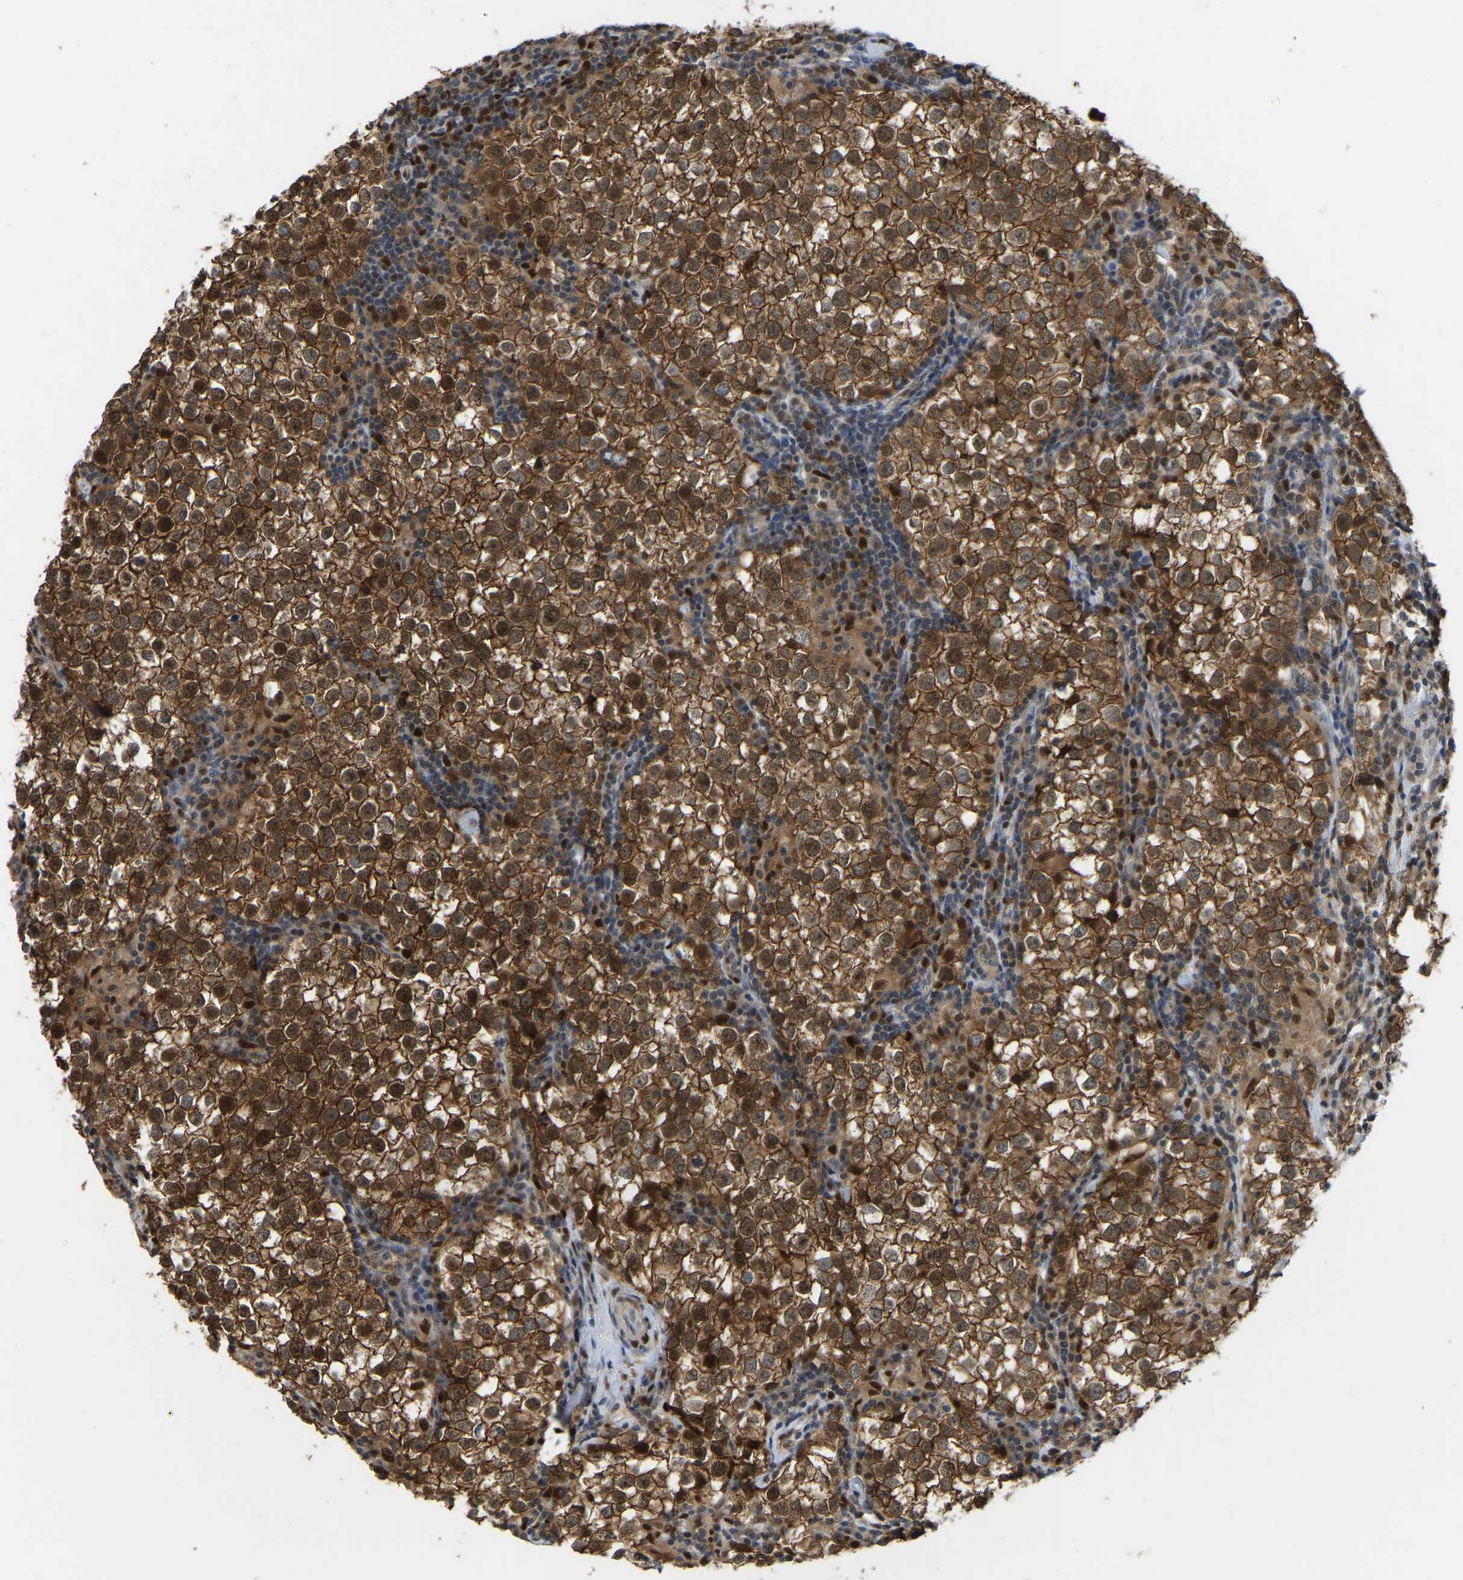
{"staining": {"intensity": "strong", "quantity": ">75%", "location": "cytoplasmic/membranous,nuclear"}, "tissue": "testis cancer", "cell_type": "Tumor cells", "image_type": "cancer", "snomed": [{"axis": "morphology", "description": "Seminoma, NOS"}, {"axis": "morphology", "description": "Carcinoma, Embryonal, NOS"}, {"axis": "topography", "description": "Testis"}], "caption": "Testis seminoma was stained to show a protein in brown. There is high levels of strong cytoplasmic/membranous and nuclear staining in approximately >75% of tumor cells.", "gene": "KLRG2", "patient": {"sex": "male", "age": 36}}